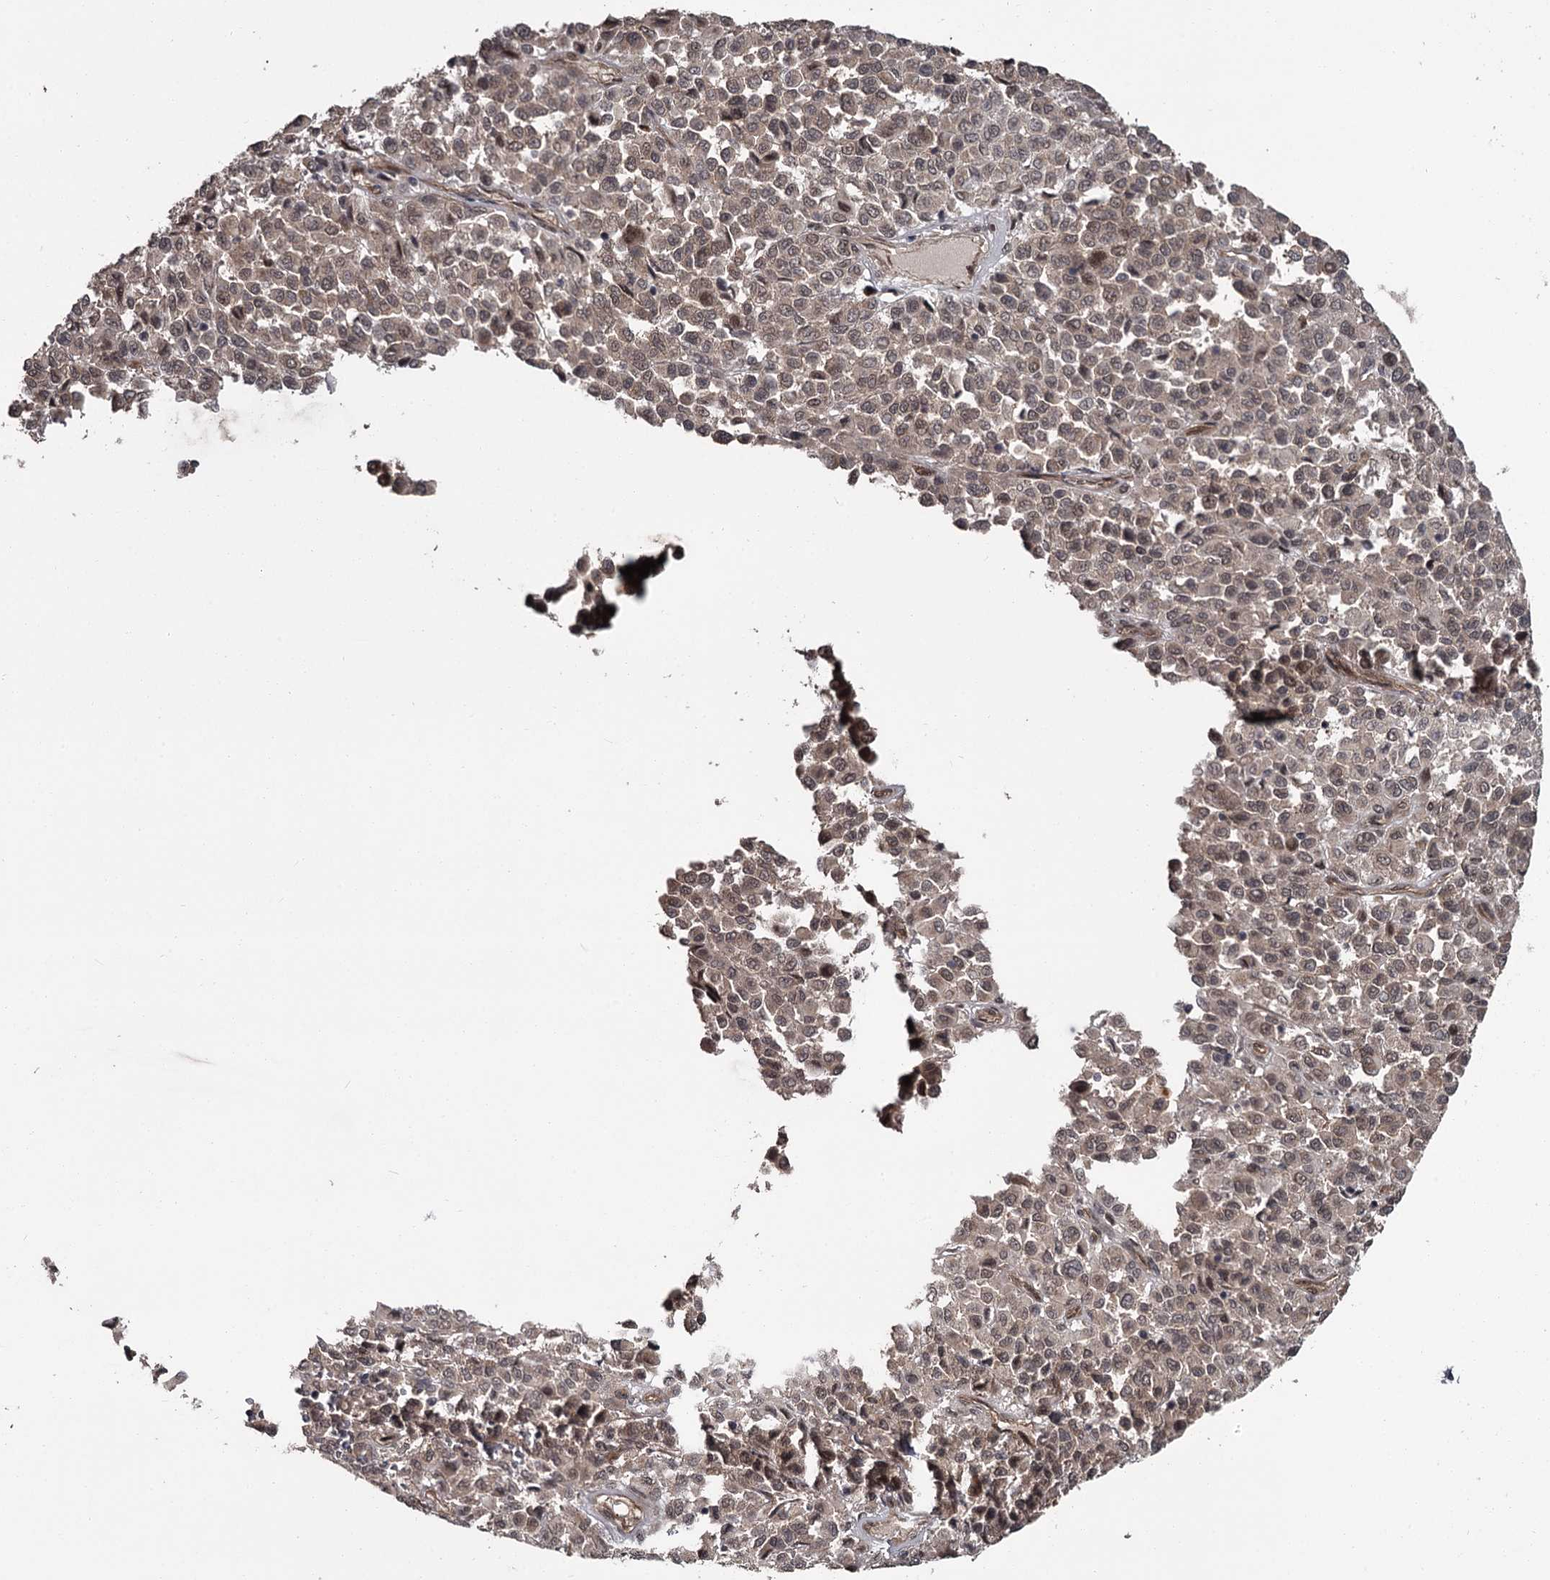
{"staining": {"intensity": "weak", "quantity": ">75%", "location": "cytoplasmic/membranous,nuclear"}, "tissue": "melanoma", "cell_type": "Tumor cells", "image_type": "cancer", "snomed": [{"axis": "morphology", "description": "Malignant melanoma, Metastatic site"}, {"axis": "topography", "description": "Pancreas"}], "caption": "This photomicrograph exhibits immunohistochemistry staining of human melanoma, with low weak cytoplasmic/membranous and nuclear expression in about >75% of tumor cells.", "gene": "CDC42EP2", "patient": {"sex": "female", "age": 30}}